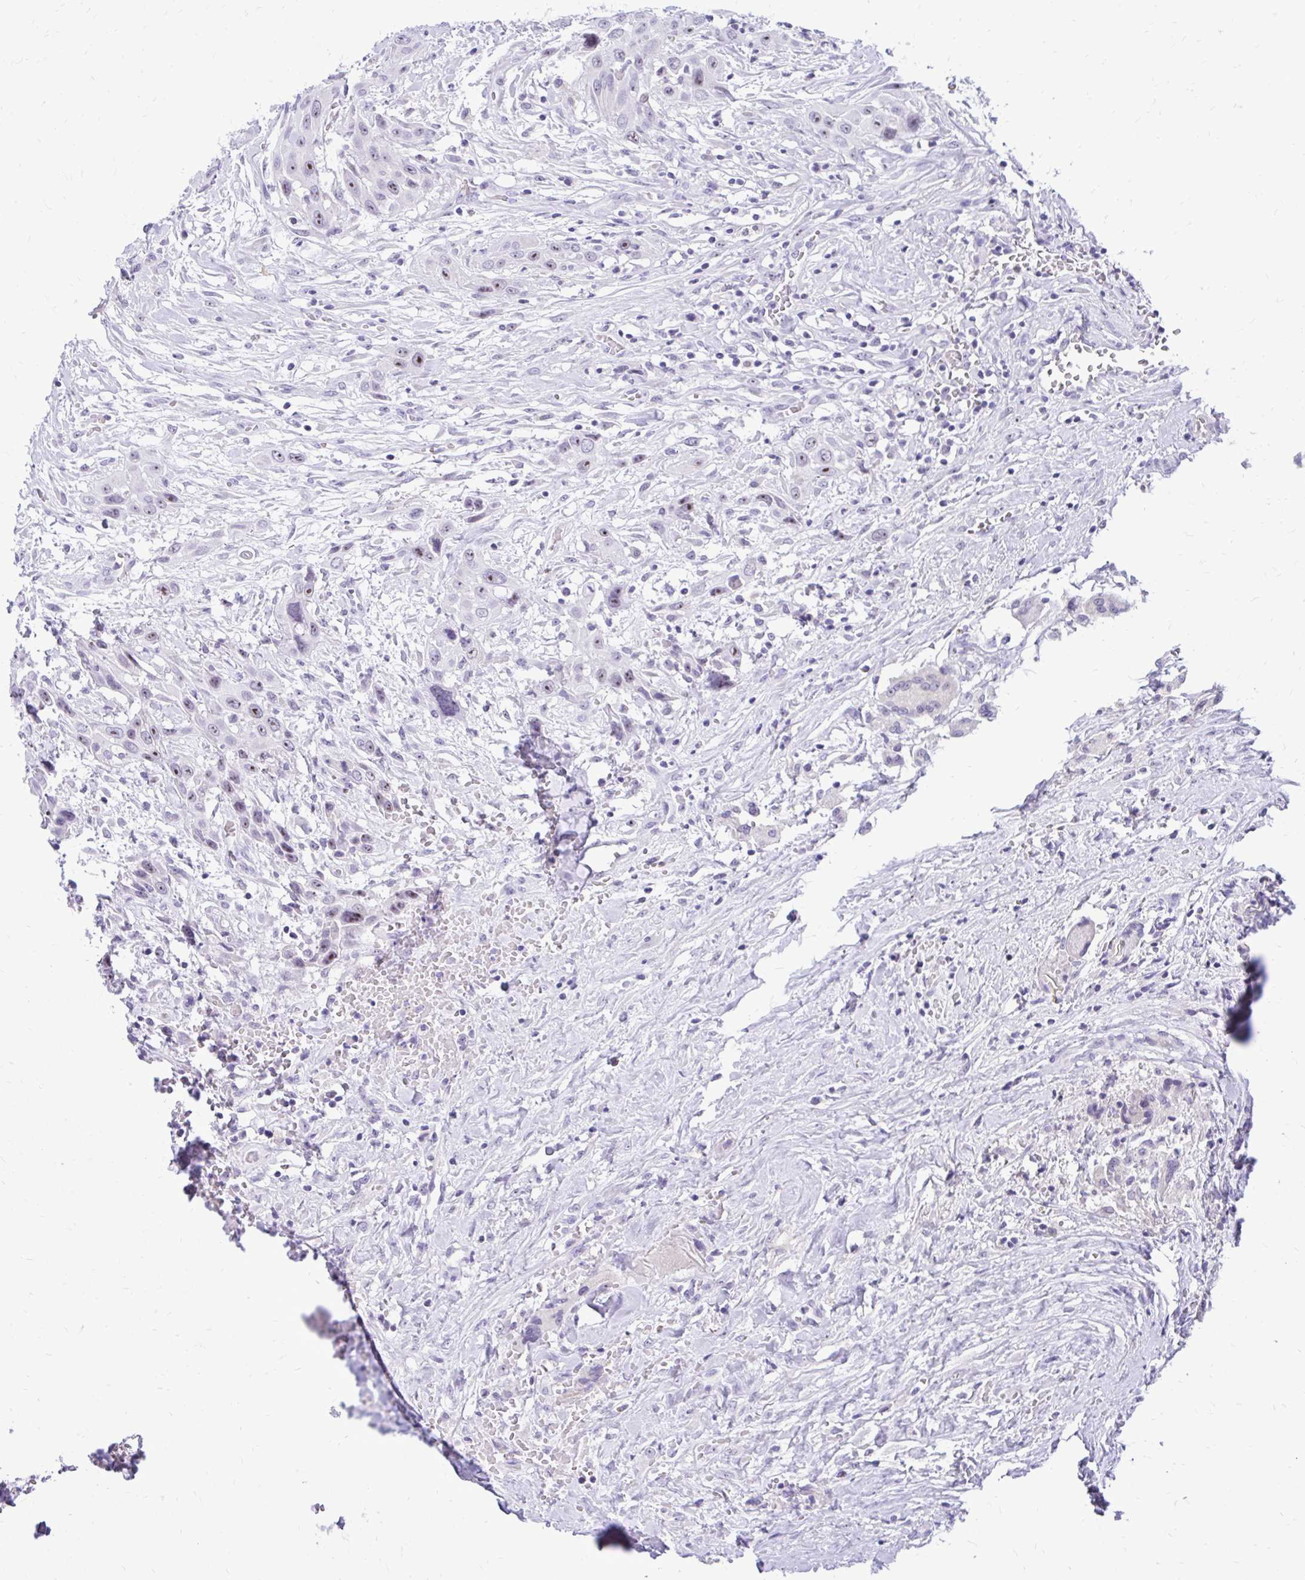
{"staining": {"intensity": "weak", "quantity": "25%-75%", "location": "nuclear"}, "tissue": "head and neck cancer", "cell_type": "Tumor cells", "image_type": "cancer", "snomed": [{"axis": "morphology", "description": "Squamous cell carcinoma, NOS"}, {"axis": "topography", "description": "Head-Neck"}], "caption": "The immunohistochemical stain labels weak nuclear staining in tumor cells of head and neck cancer (squamous cell carcinoma) tissue.", "gene": "NIFK", "patient": {"sex": "male", "age": 81}}